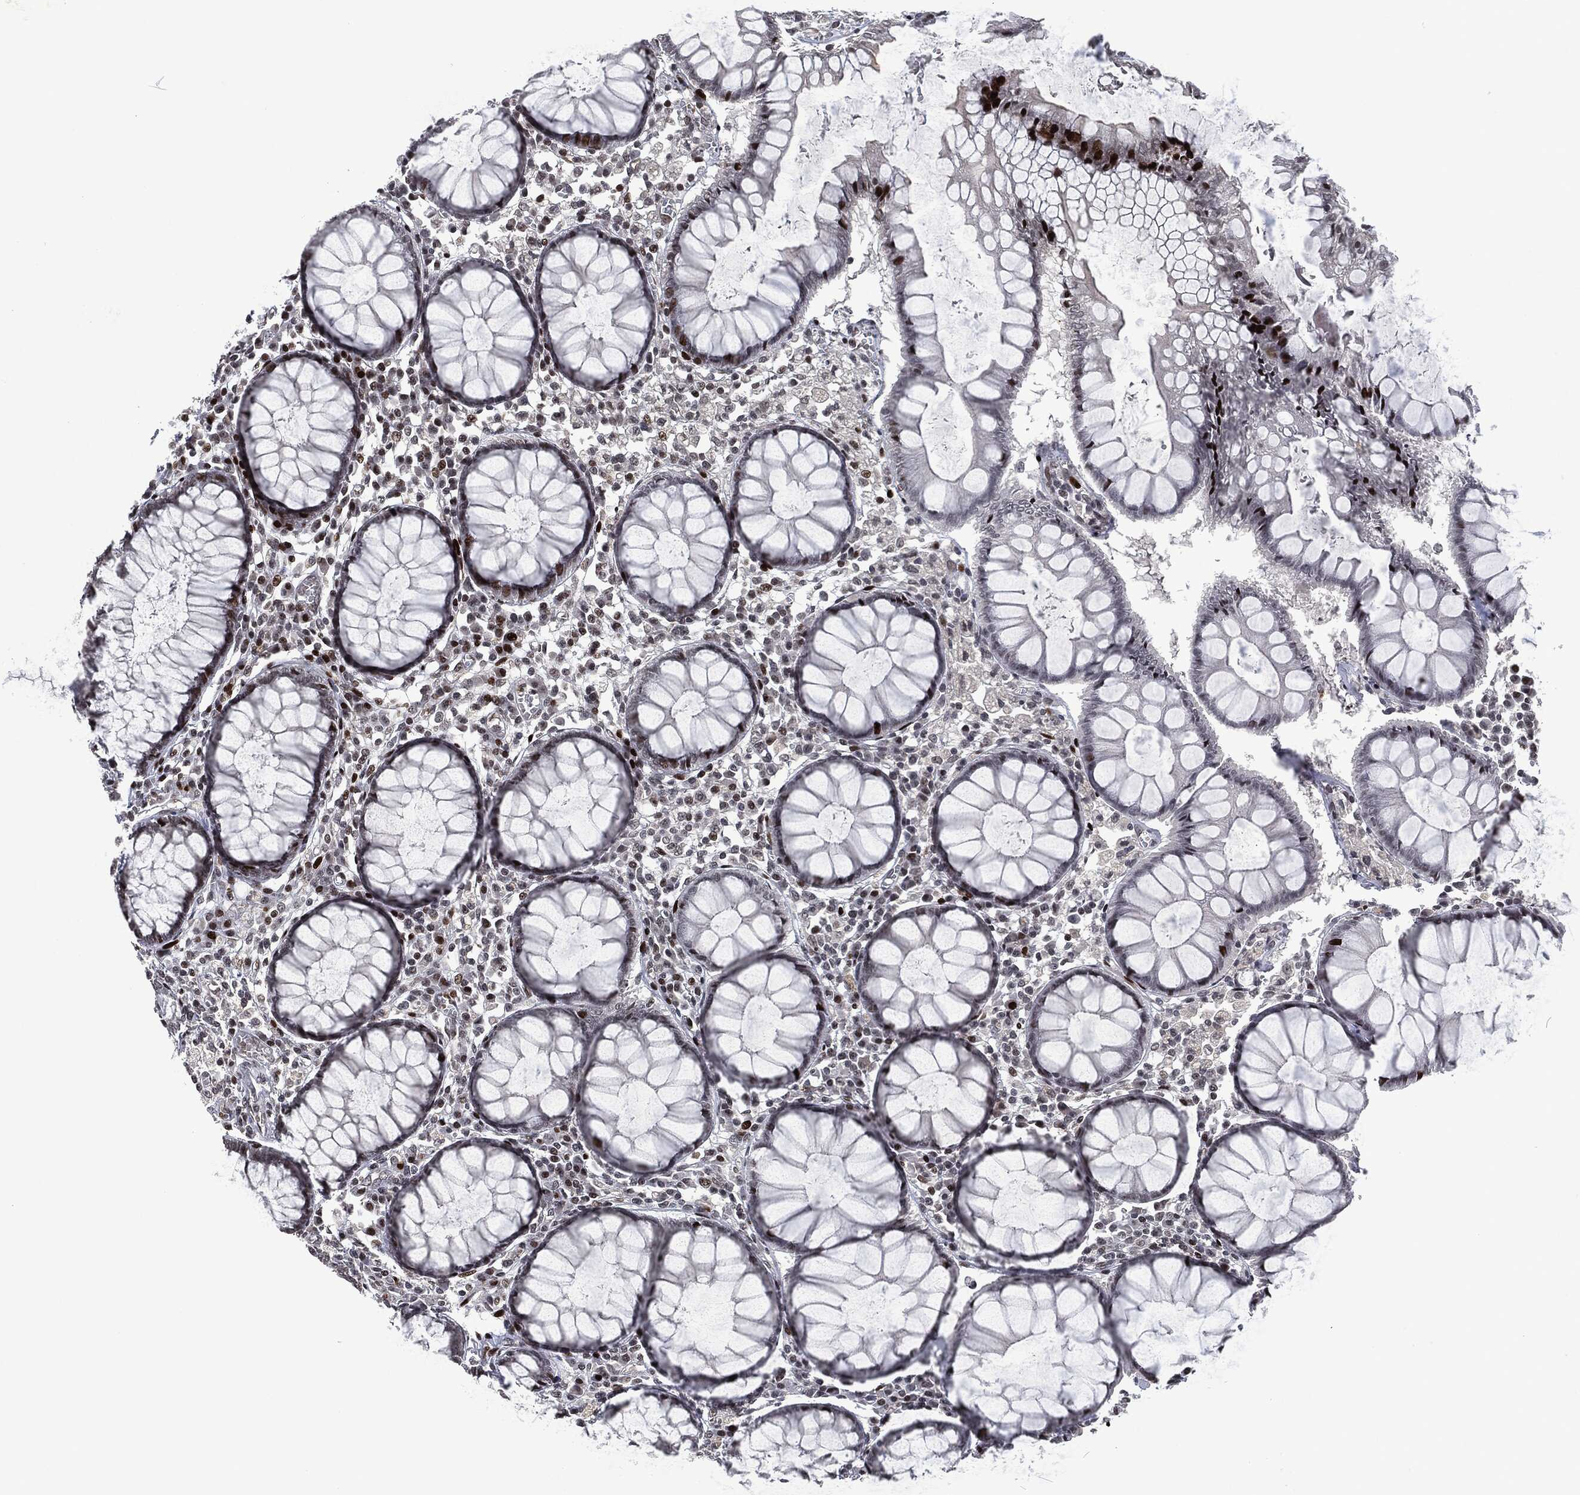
{"staining": {"intensity": "negative", "quantity": "none", "location": "none"}, "tissue": "colon", "cell_type": "Endothelial cells", "image_type": "normal", "snomed": [{"axis": "morphology", "description": "Normal tissue, NOS"}, {"axis": "topography", "description": "Colon"}], "caption": "Human colon stained for a protein using immunohistochemistry demonstrates no expression in endothelial cells.", "gene": "EGFR", "patient": {"sex": "male", "age": 65}}